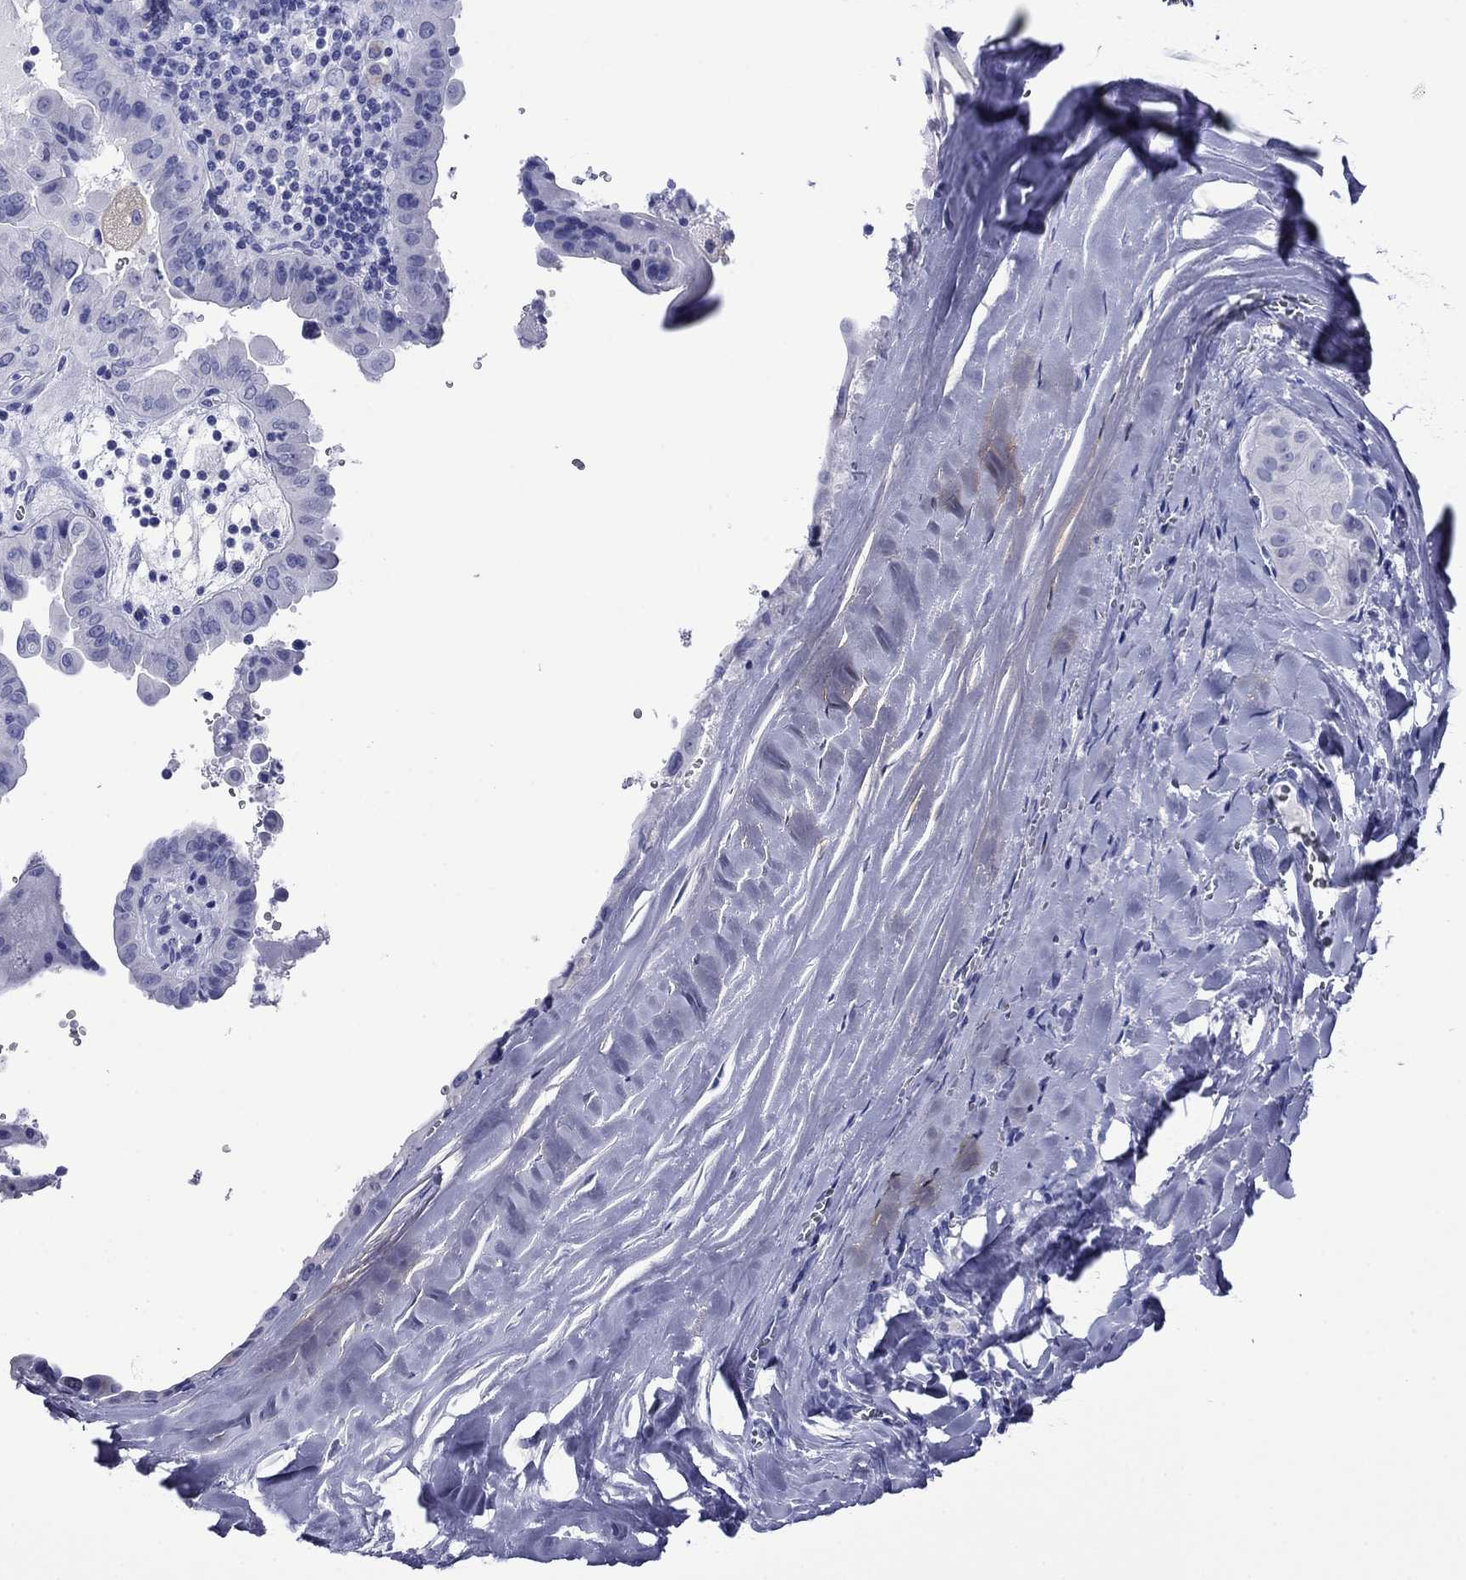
{"staining": {"intensity": "negative", "quantity": "none", "location": "none"}, "tissue": "thyroid cancer", "cell_type": "Tumor cells", "image_type": "cancer", "snomed": [{"axis": "morphology", "description": "Papillary adenocarcinoma, NOS"}, {"axis": "topography", "description": "Thyroid gland"}], "caption": "IHC photomicrograph of neoplastic tissue: thyroid cancer (papillary adenocarcinoma) stained with DAB exhibits no significant protein expression in tumor cells. (DAB immunohistochemistry visualized using brightfield microscopy, high magnification).", "gene": "ROM1", "patient": {"sex": "female", "age": 37}}